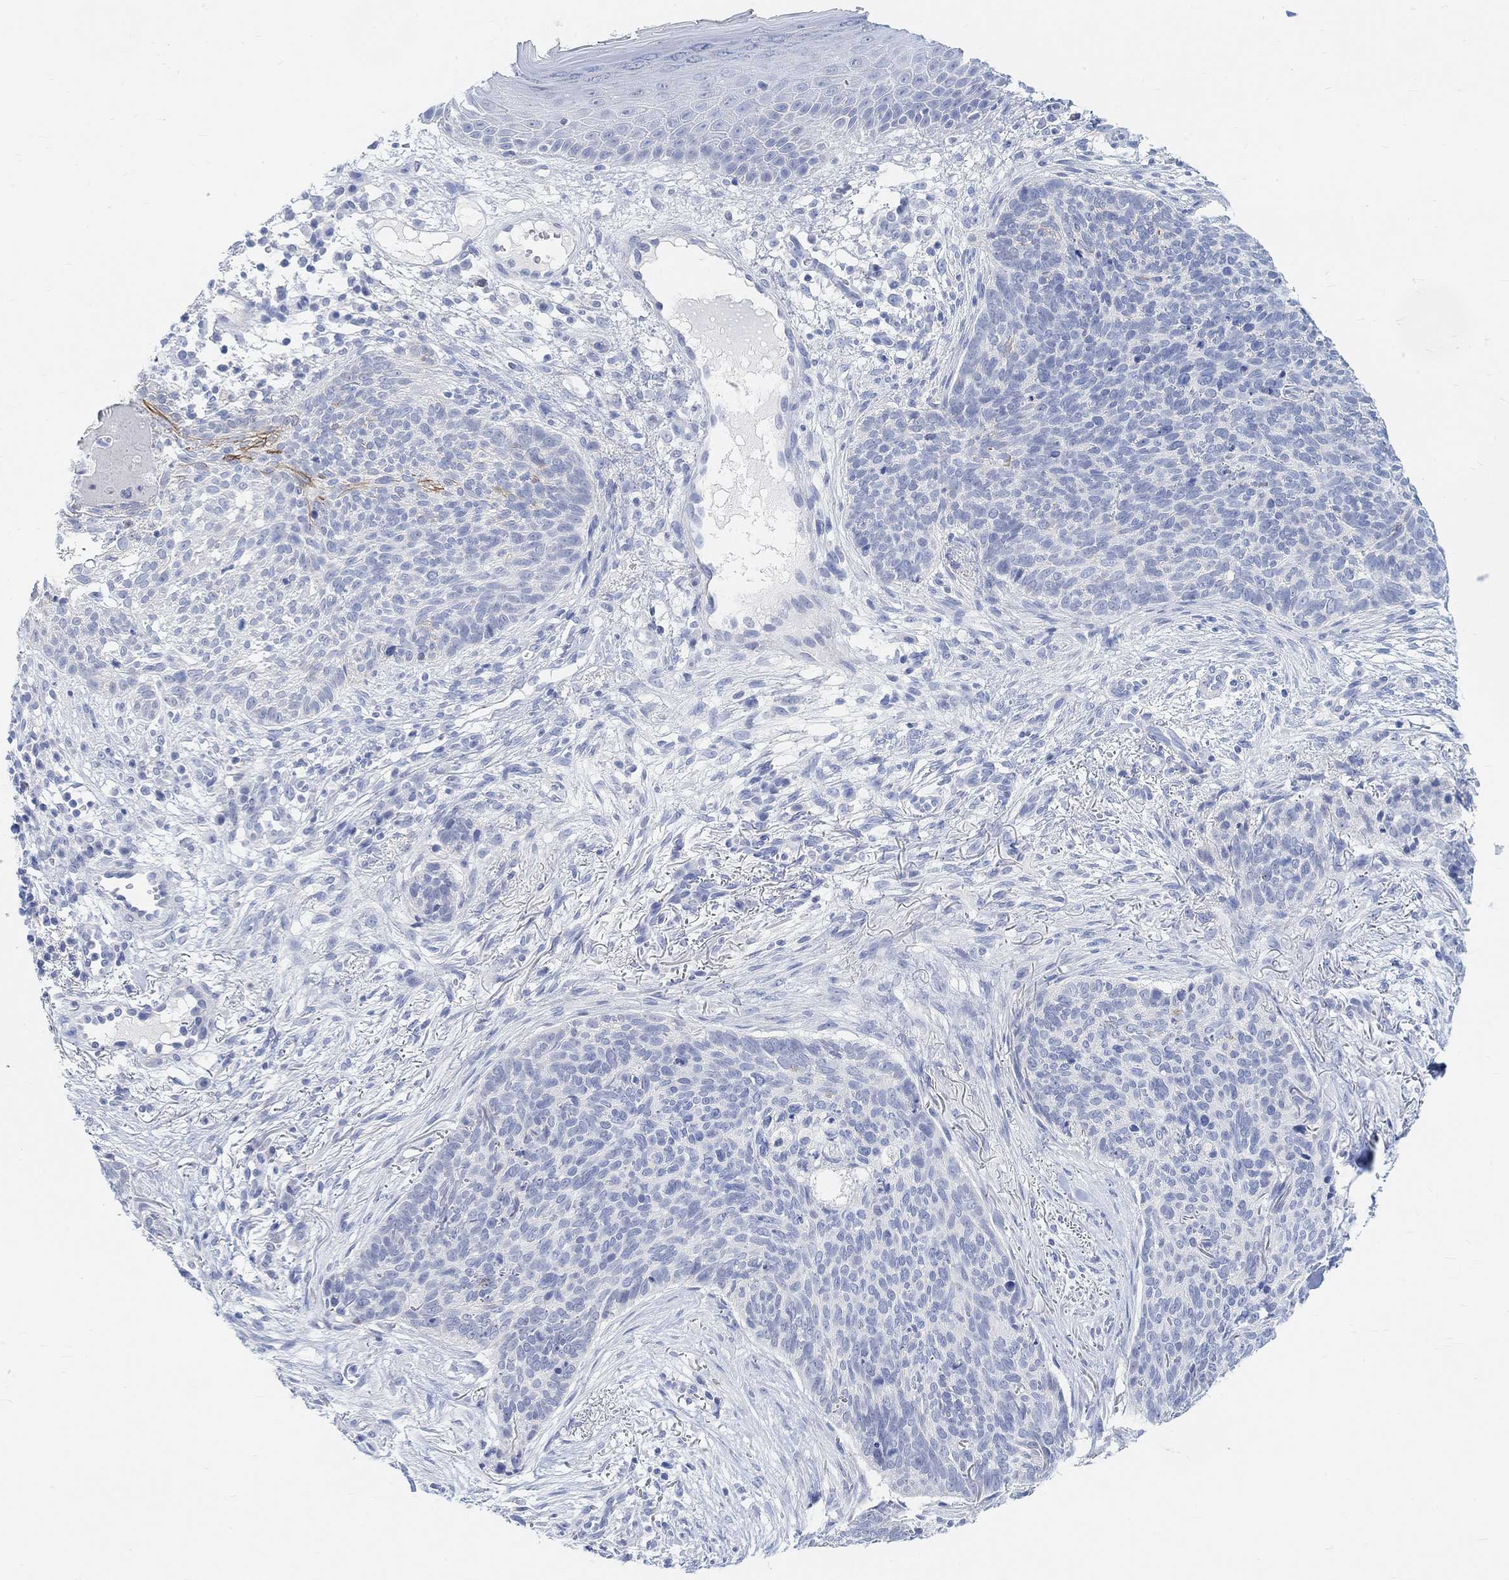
{"staining": {"intensity": "negative", "quantity": "none", "location": "none"}, "tissue": "skin cancer", "cell_type": "Tumor cells", "image_type": "cancer", "snomed": [{"axis": "morphology", "description": "Basal cell carcinoma"}, {"axis": "topography", "description": "Skin"}], "caption": "A histopathology image of human skin basal cell carcinoma is negative for staining in tumor cells. Brightfield microscopy of immunohistochemistry (IHC) stained with DAB (brown) and hematoxylin (blue), captured at high magnification.", "gene": "ENO4", "patient": {"sex": "male", "age": 64}}